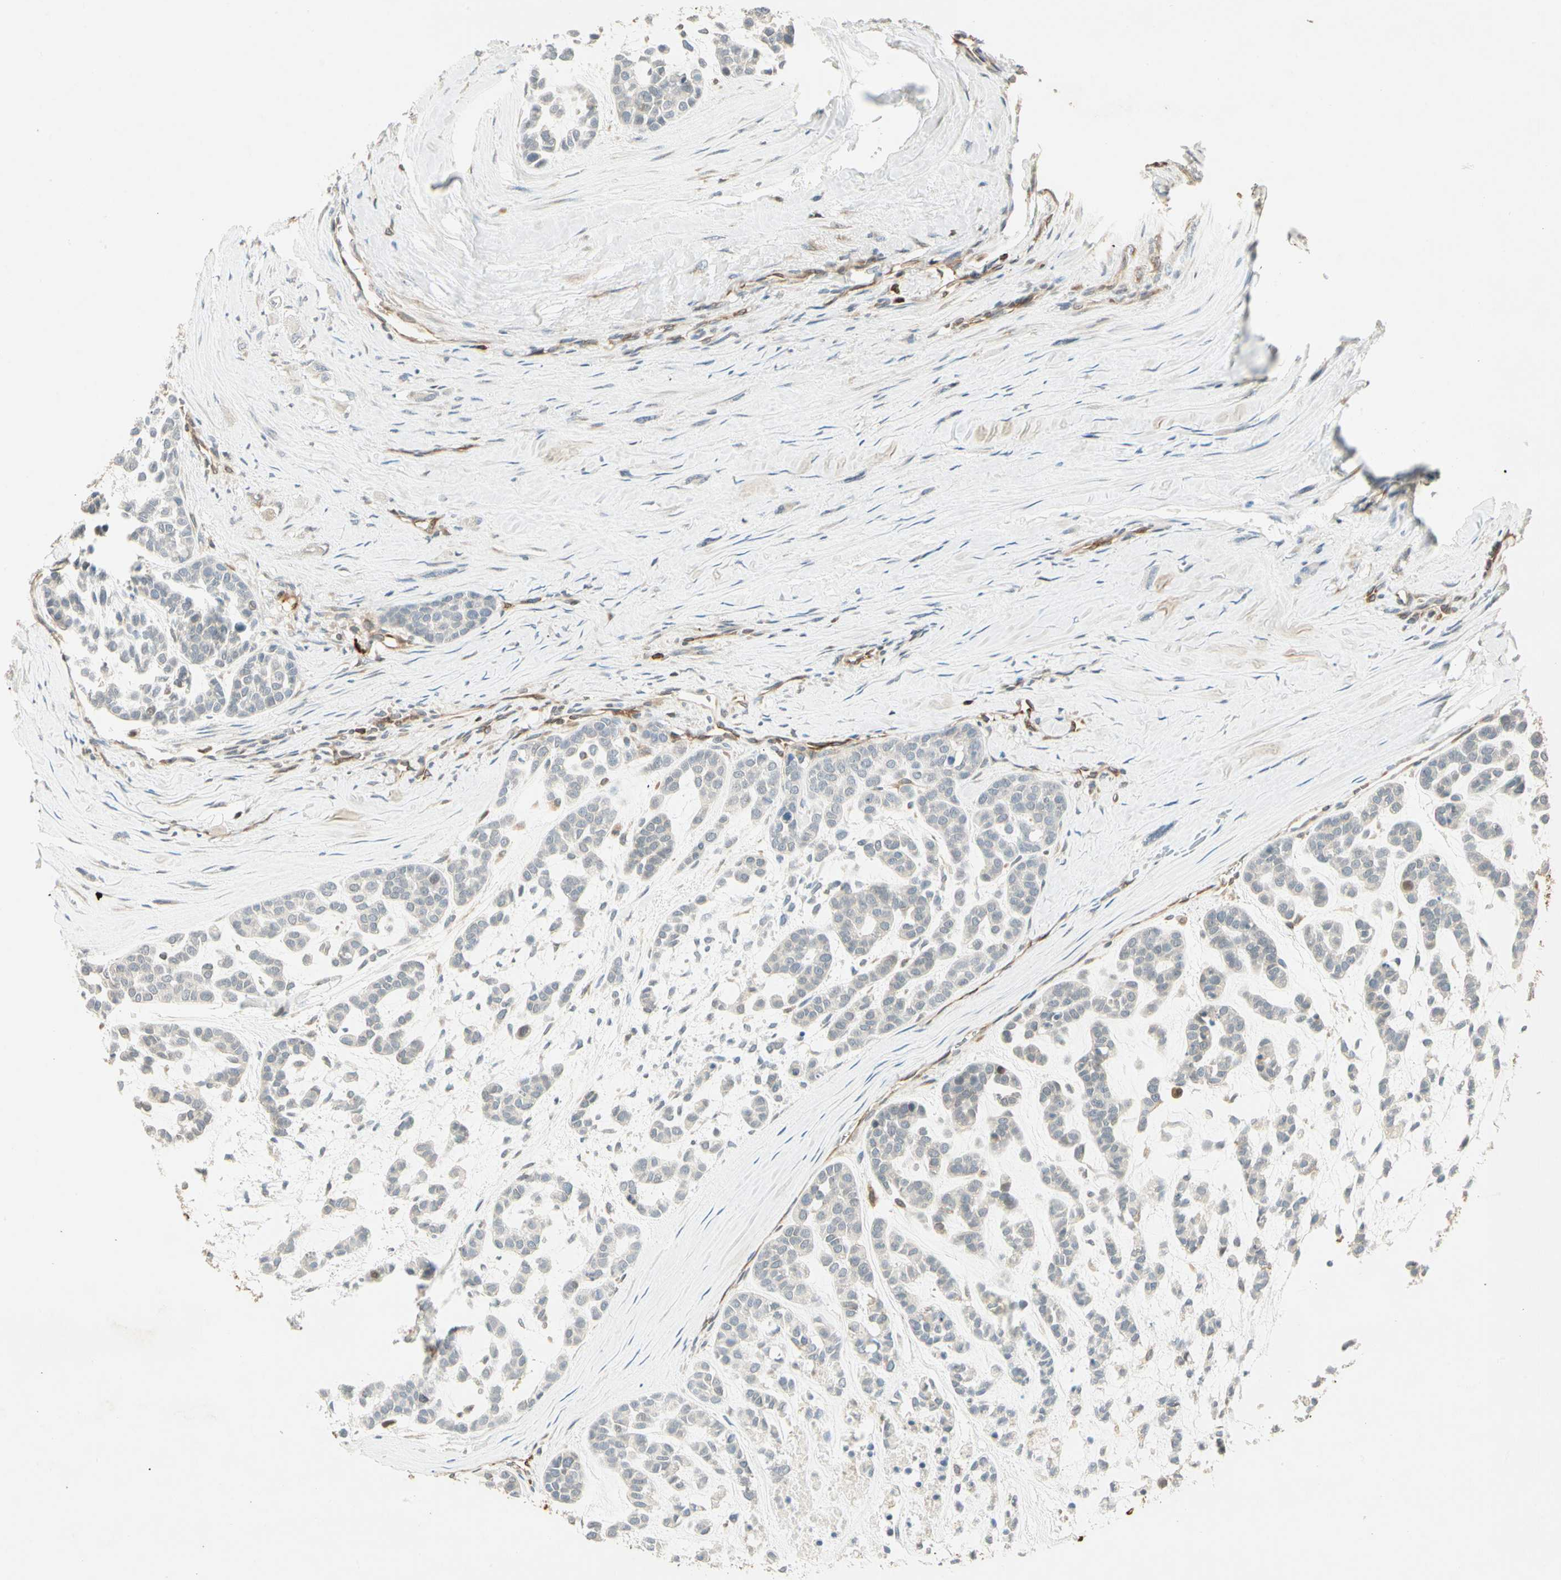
{"staining": {"intensity": "weak", "quantity": "25%-75%", "location": "cytoplasmic/membranous"}, "tissue": "head and neck cancer", "cell_type": "Tumor cells", "image_type": "cancer", "snomed": [{"axis": "morphology", "description": "Adenocarcinoma, NOS"}, {"axis": "morphology", "description": "Adenoma, NOS"}, {"axis": "topography", "description": "Head-Neck"}], "caption": "Immunohistochemistry micrograph of neoplastic tissue: human head and neck cancer stained using immunohistochemistry (IHC) displays low levels of weak protein expression localized specifically in the cytoplasmic/membranous of tumor cells, appearing as a cytoplasmic/membranous brown color.", "gene": "TAPBP", "patient": {"sex": "female", "age": 55}}